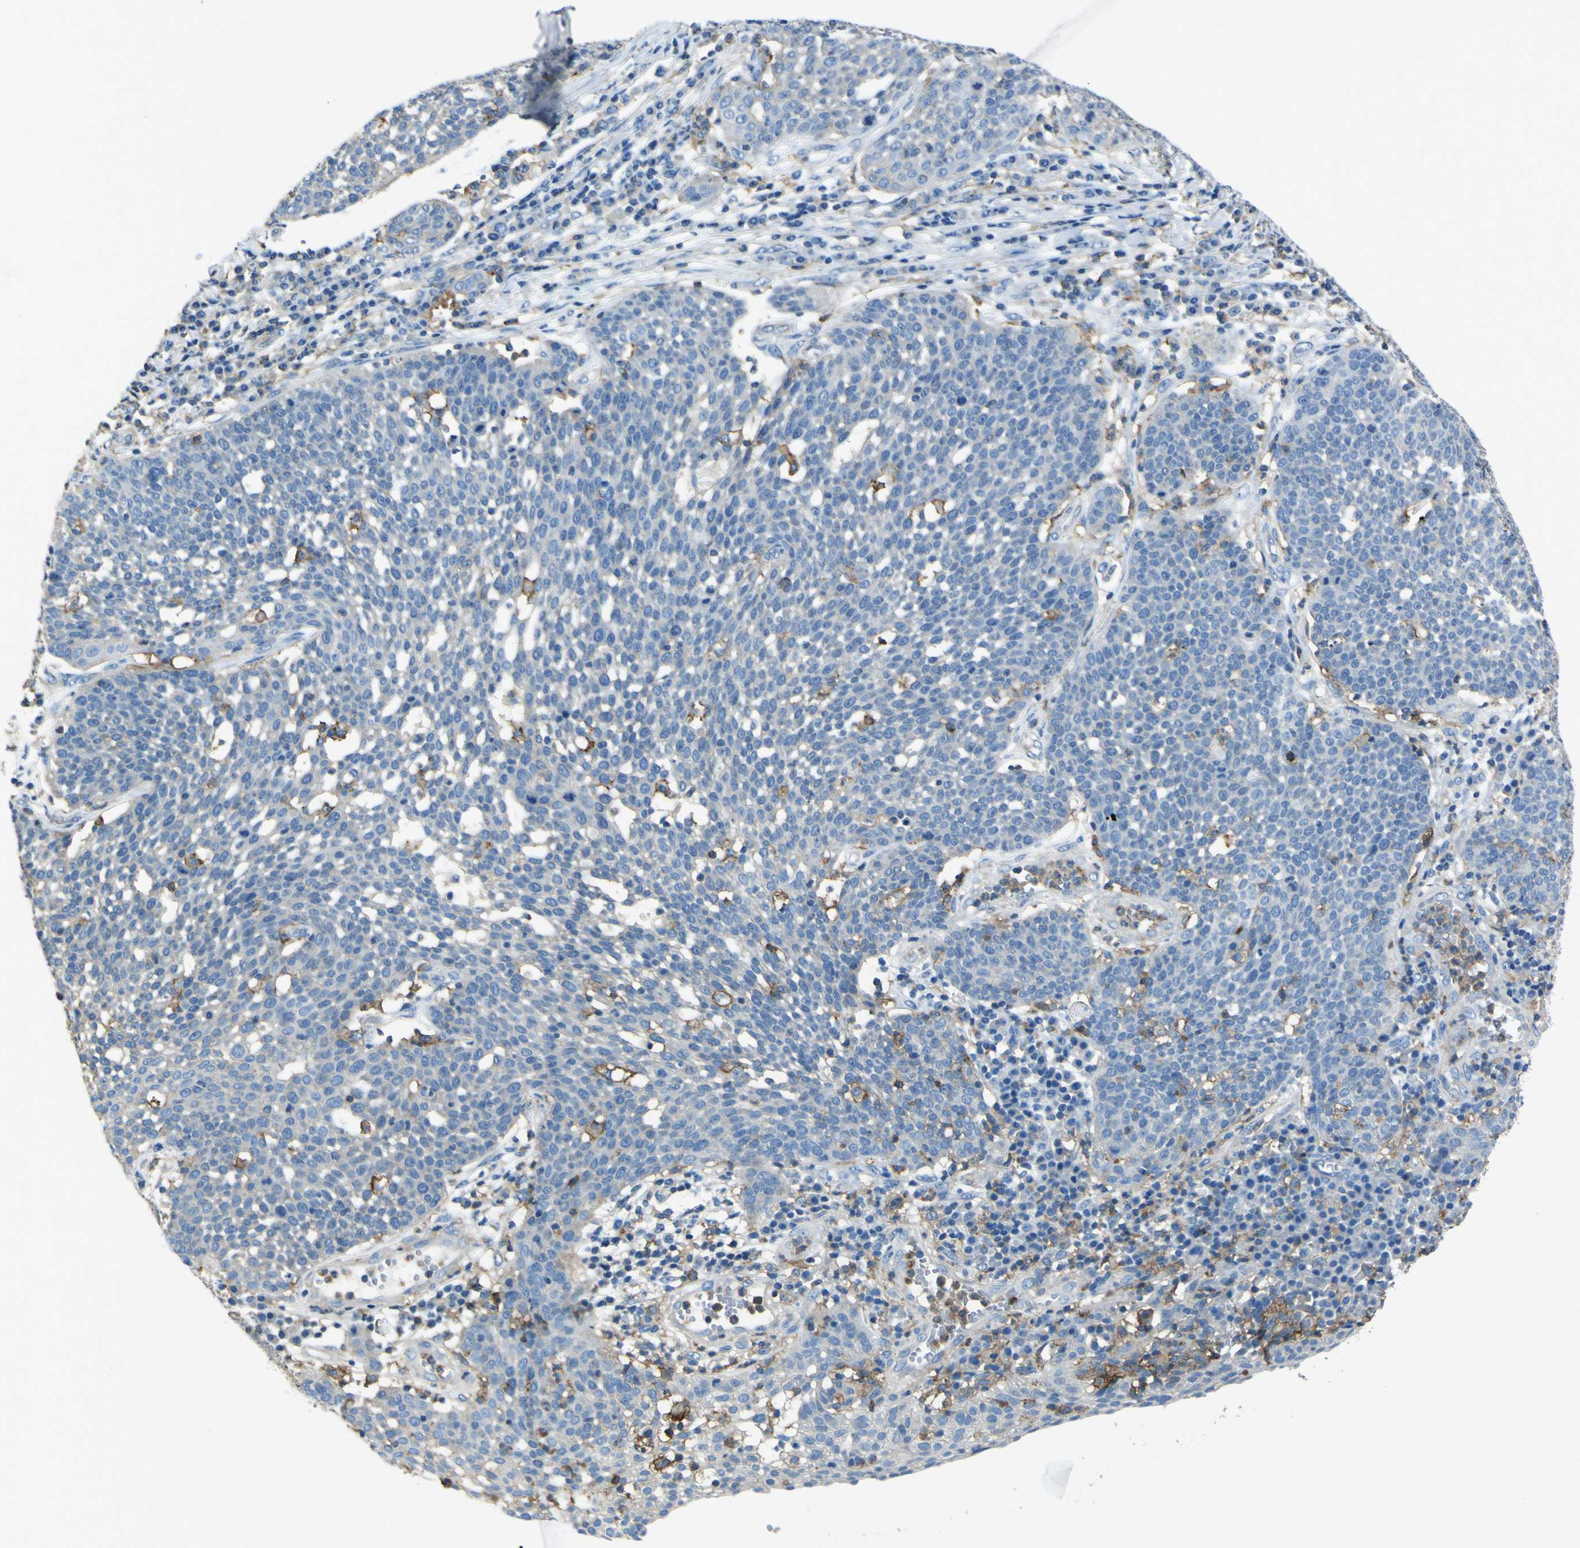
{"staining": {"intensity": "negative", "quantity": "none", "location": "none"}, "tissue": "cervical cancer", "cell_type": "Tumor cells", "image_type": "cancer", "snomed": [{"axis": "morphology", "description": "Squamous cell carcinoma, NOS"}, {"axis": "topography", "description": "Cervix"}], "caption": "Tumor cells show no significant staining in cervical cancer (squamous cell carcinoma).", "gene": "LAIR1", "patient": {"sex": "female", "age": 34}}